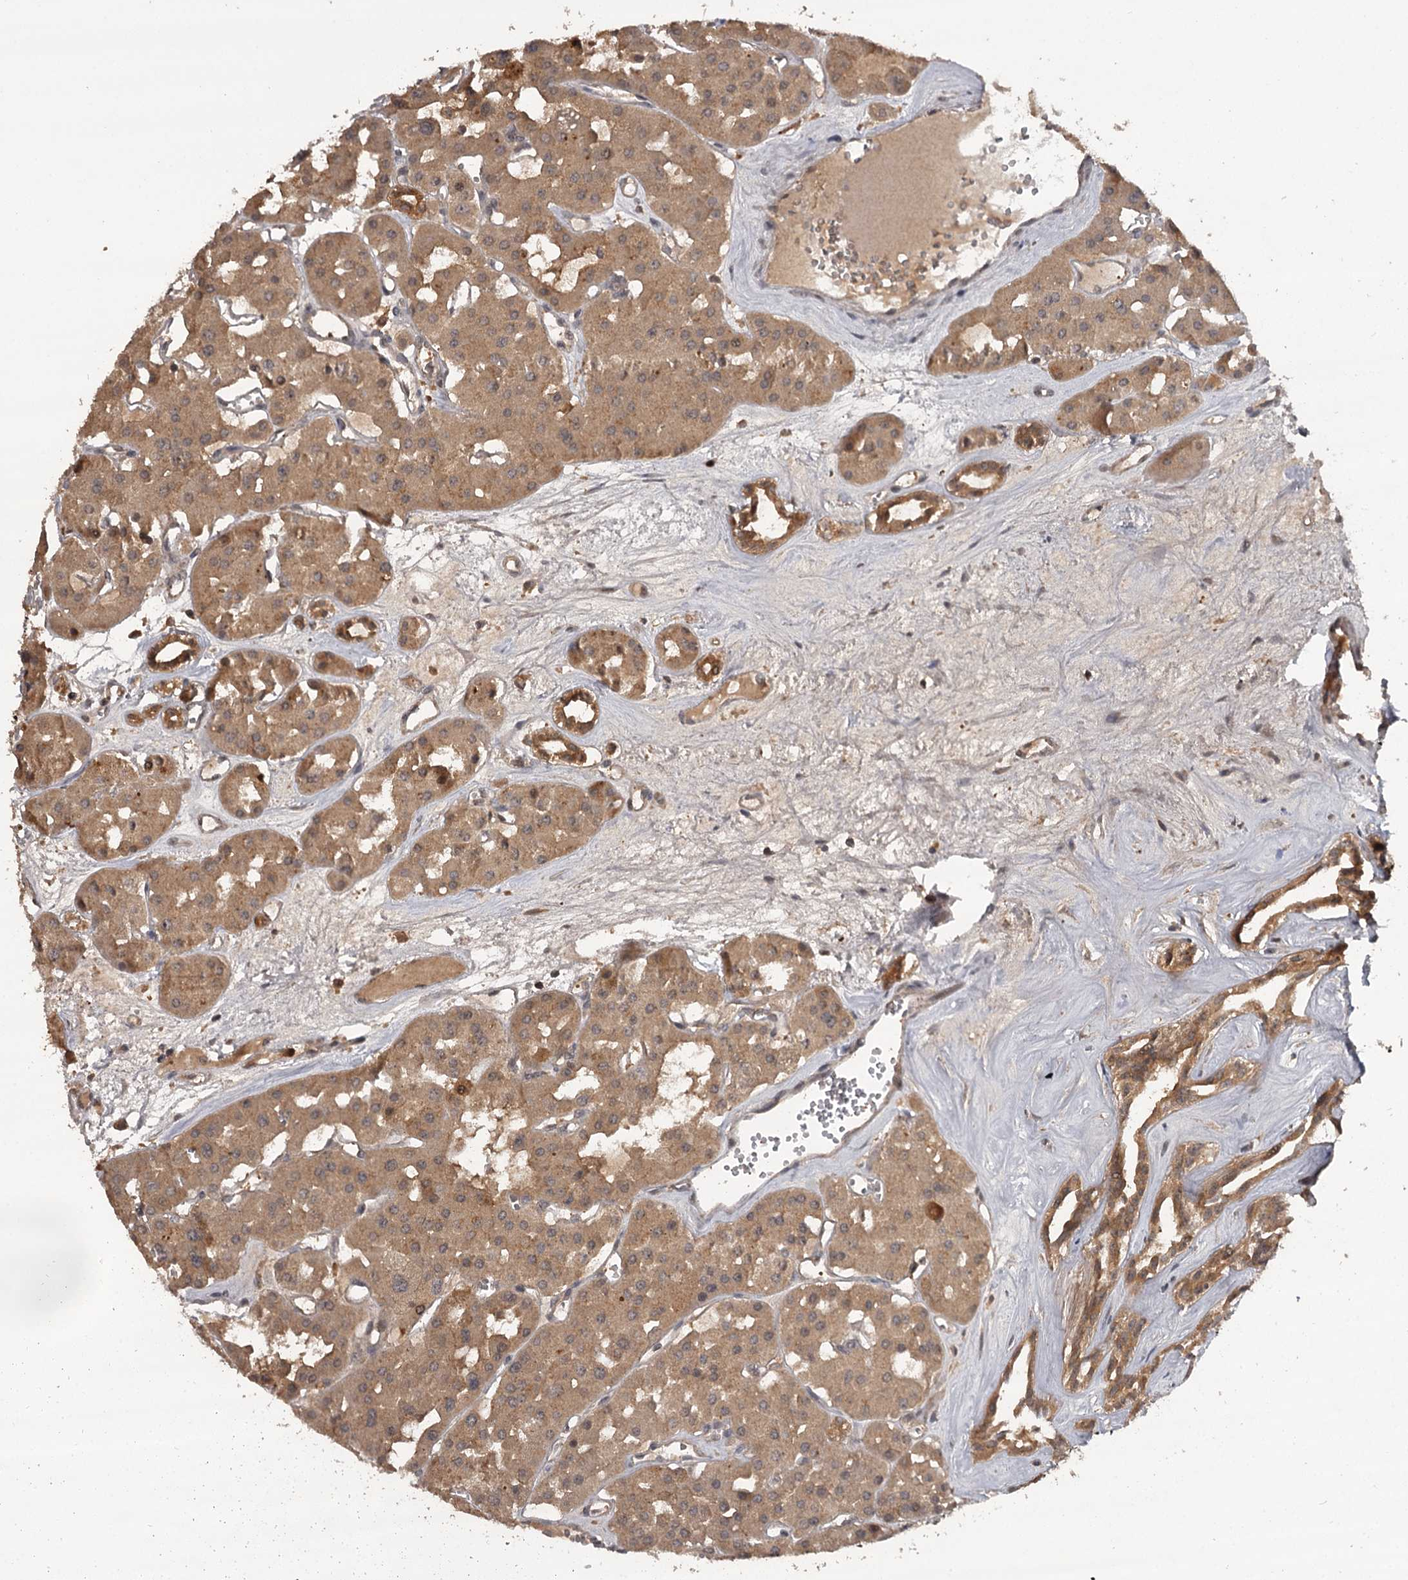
{"staining": {"intensity": "moderate", "quantity": ">75%", "location": "cytoplasmic/membranous"}, "tissue": "renal cancer", "cell_type": "Tumor cells", "image_type": "cancer", "snomed": [{"axis": "morphology", "description": "Carcinoma, NOS"}, {"axis": "topography", "description": "Kidney"}], "caption": "Moderate cytoplasmic/membranous staining for a protein is identified in approximately >75% of tumor cells of carcinoma (renal) using immunohistochemistry (IHC).", "gene": "TTC12", "patient": {"sex": "female", "age": 75}}